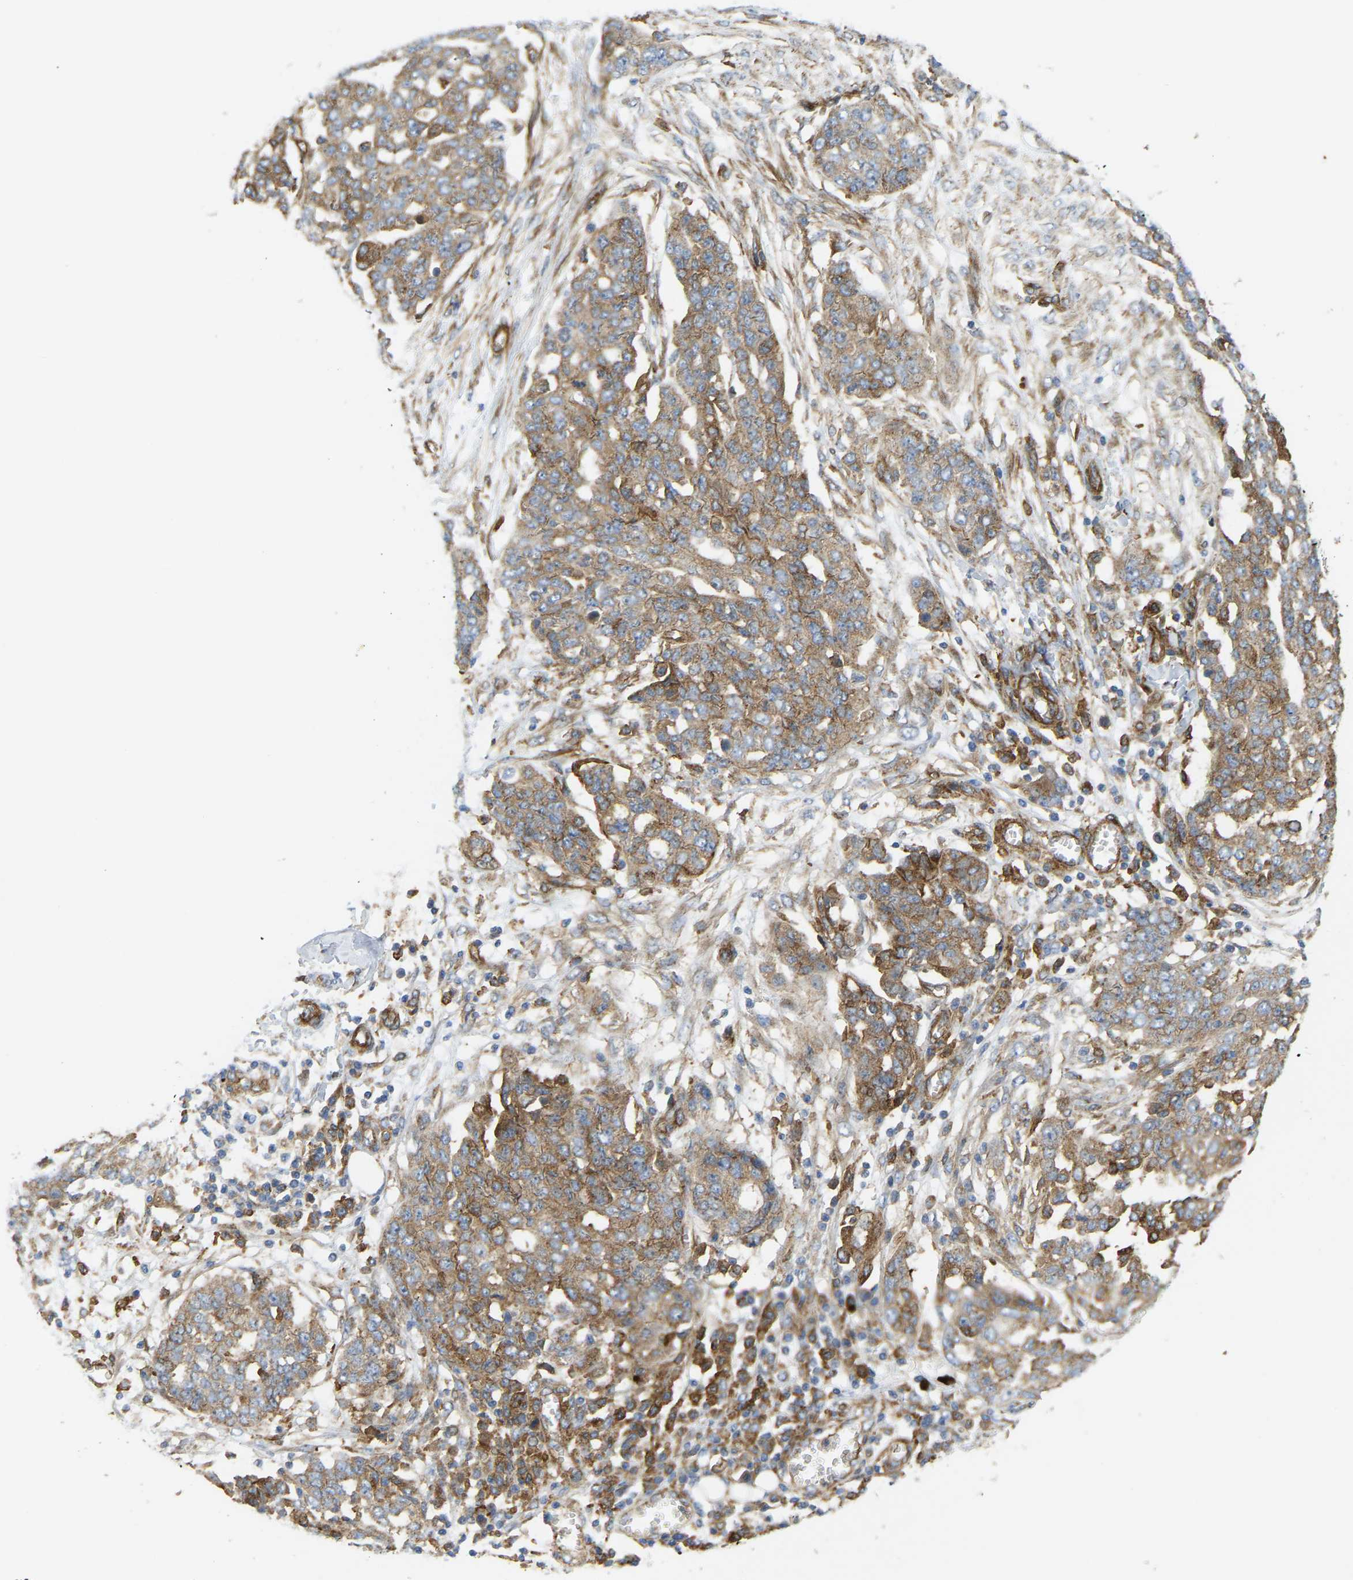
{"staining": {"intensity": "moderate", "quantity": "25%-75%", "location": "cytoplasmic/membranous"}, "tissue": "ovarian cancer", "cell_type": "Tumor cells", "image_type": "cancer", "snomed": [{"axis": "morphology", "description": "Cystadenocarcinoma, serous, NOS"}, {"axis": "topography", "description": "Soft tissue"}, {"axis": "topography", "description": "Ovary"}], "caption": "Immunohistochemical staining of human ovarian serous cystadenocarcinoma demonstrates moderate cytoplasmic/membranous protein expression in about 25%-75% of tumor cells. The protein of interest is shown in brown color, while the nuclei are stained blue.", "gene": "PICALM", "patient": {"sex": "female", "age": 57}}